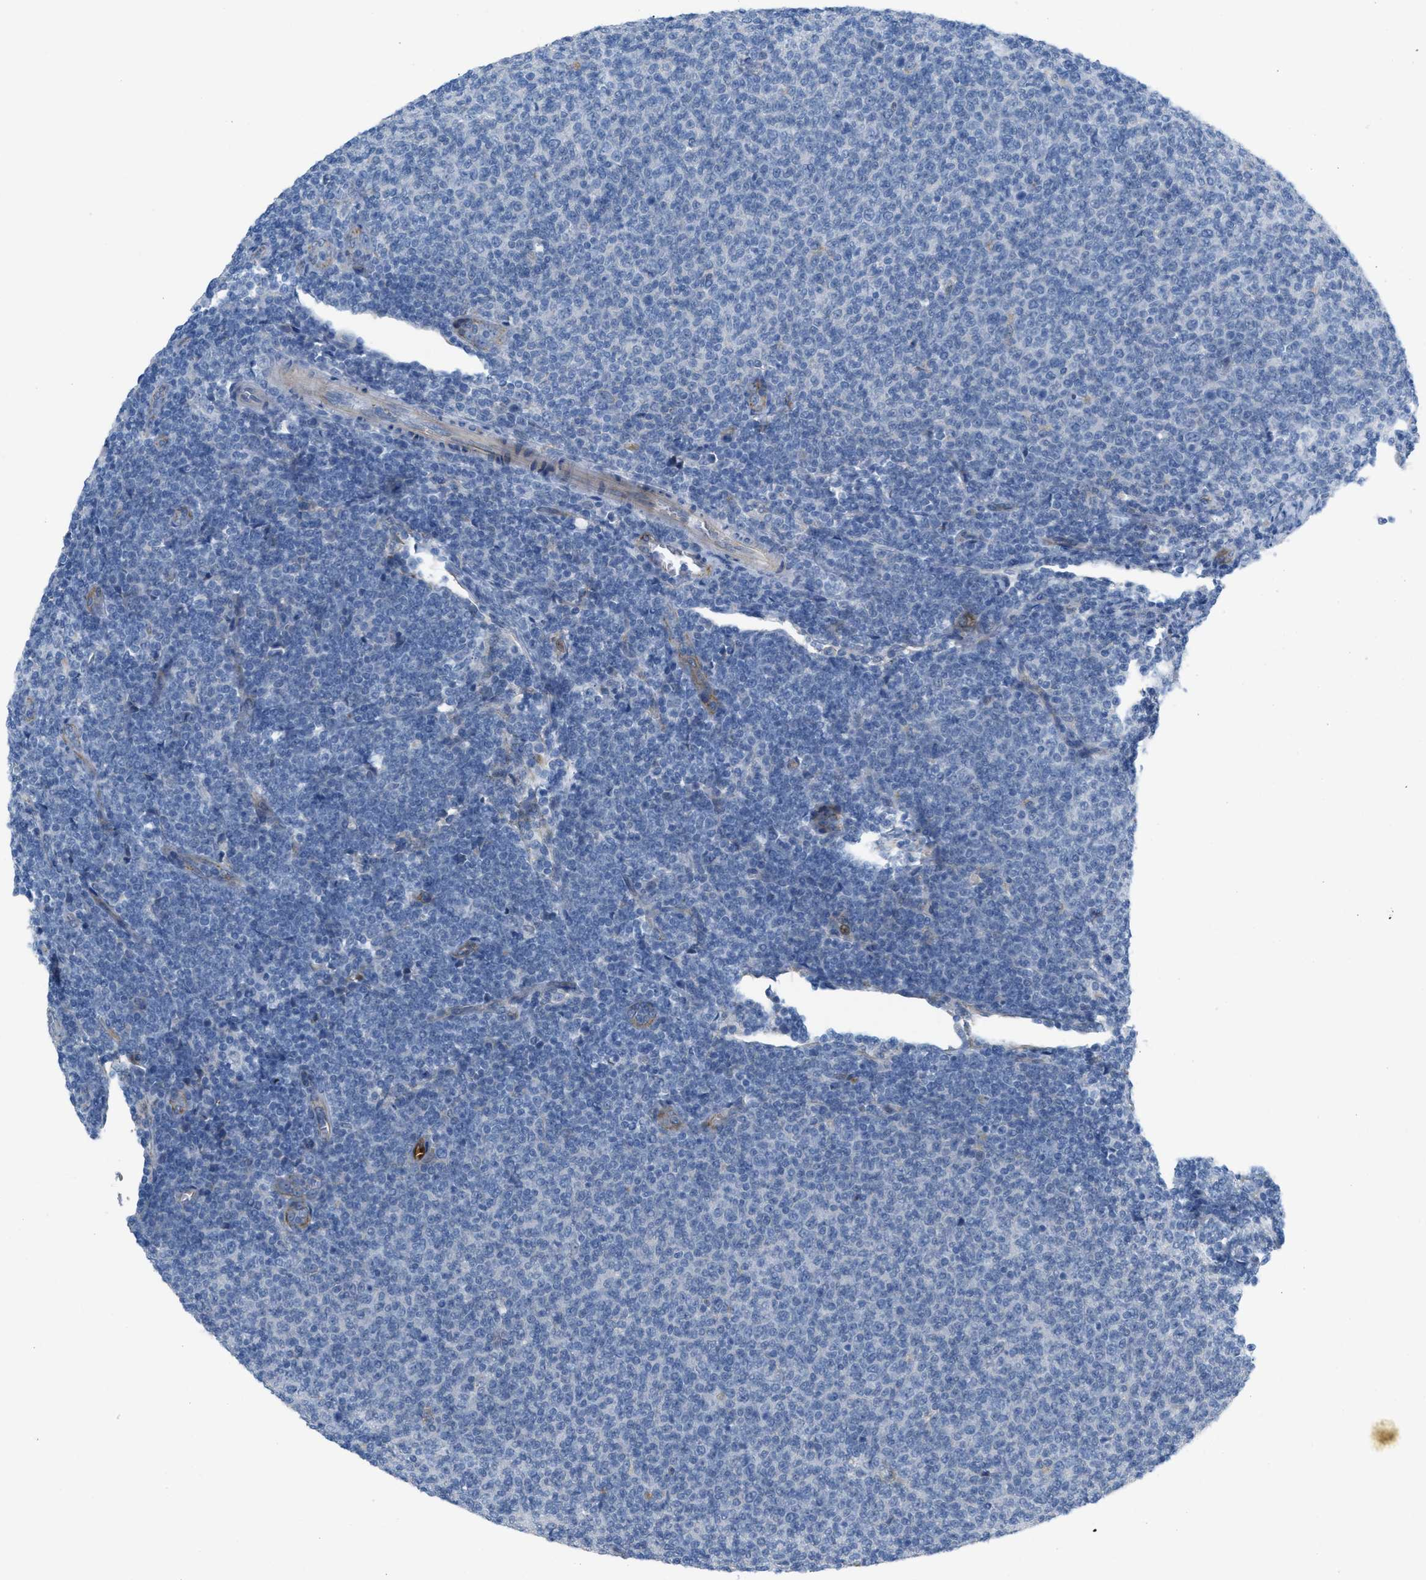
{"staining": {"intensity": "negative", "quantity": "none", "location": "none"}, "tissue": "lymphoma", "cell_type": "Tumor cells", "image_type": "cancer", "snomed": [{"axis": "morphology", "description": "Malignant lymphoma, non-Hodgkin's type, Low grade"}, {"axis": "topography", "description": "Lymph node"}], "caption": "DAB (3,3'-diaminobenzidine) immunohistochemical staining of low-grade malignant lymphoma, non-Hodgkin's type reveals no significant staining in tumor cells.", "gene": "CRB3", "patient": {"sex": "male", "age": 66}}